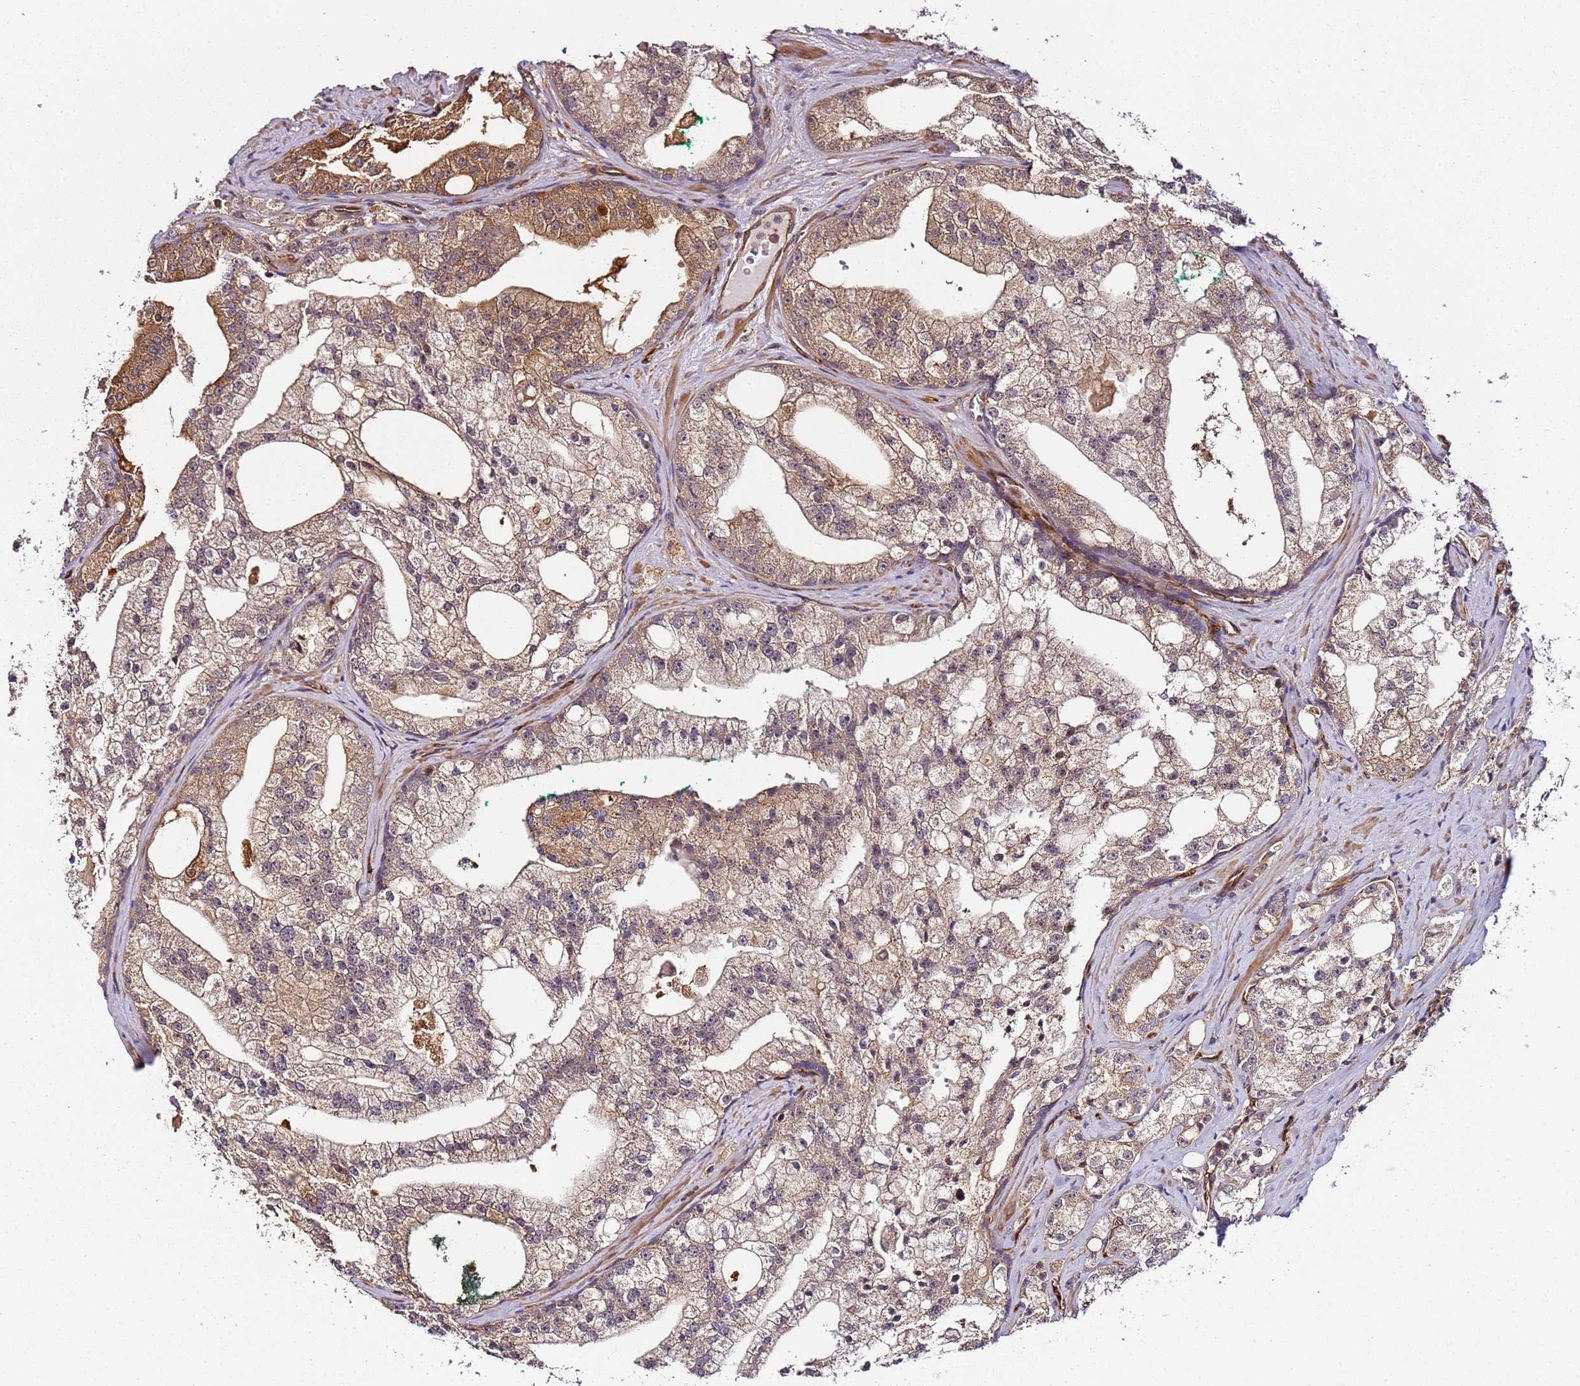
{"staining": {"intensity": "moderate", "quantity": "<25%", "location": "cytoplasmic/membranous"}, "tissue": "prostate cancer", "cell_type": "Tumor cells", "image_type": "cancer", "snomed": [{"axis": "morphology", "description": "Adenocarcinoma, High grade"}, {"axis": "topography", "description": "Prostate"}], "caption": "Moderate cytoplasmic/membranous protein positivity is present in about <25% of tumor cells in high-grade adenocarcinoma (prostate).", "gene": "CCNYL1", "patient": {"sex": "male", "age": 64}}